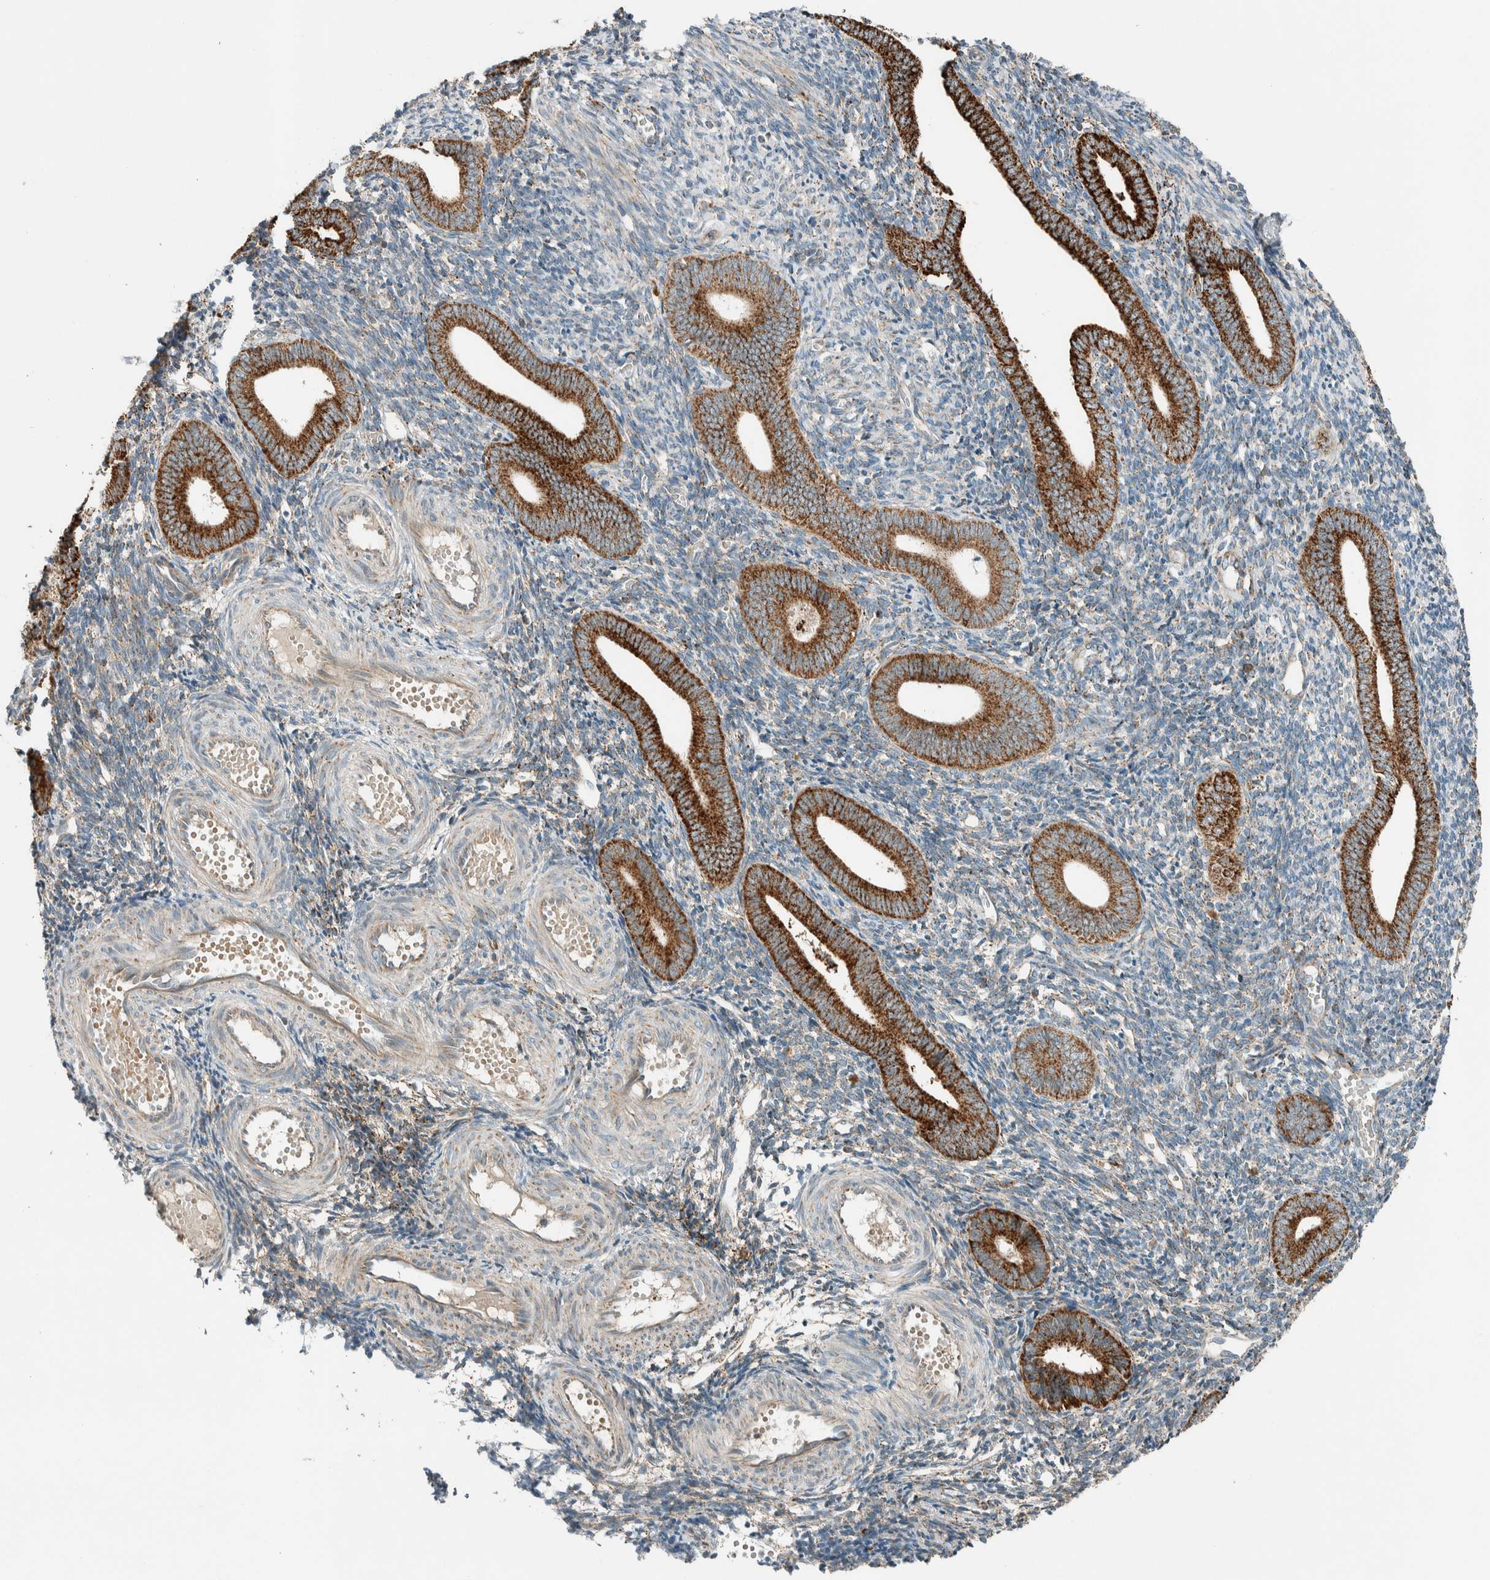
{"staining": {"intensity": "moderate", "quantity": "<25%", "location": "cytoplasmic/membranous"}, "tissue": "endometrium", "cell_type": "Cells in endometrial stroma", "image_type": "normal", "snomed": [{"axis": "morphology", "description": "Normal tissue, NOS"}, {"axis": "topography", "description": "Uterus"}, {"axis": "topography", "description": "Endometrium"}], "caption": "The photomicrograph demonstrates a brown stain indicating the presence of a protein in the cytoplasmic/membranous of cells in endometrial stroma in endometrium. (IHC, brightfield microscopy, high magnification).", "gene": "SPAG5", "patient": {"sex": "female", "age": 33}}